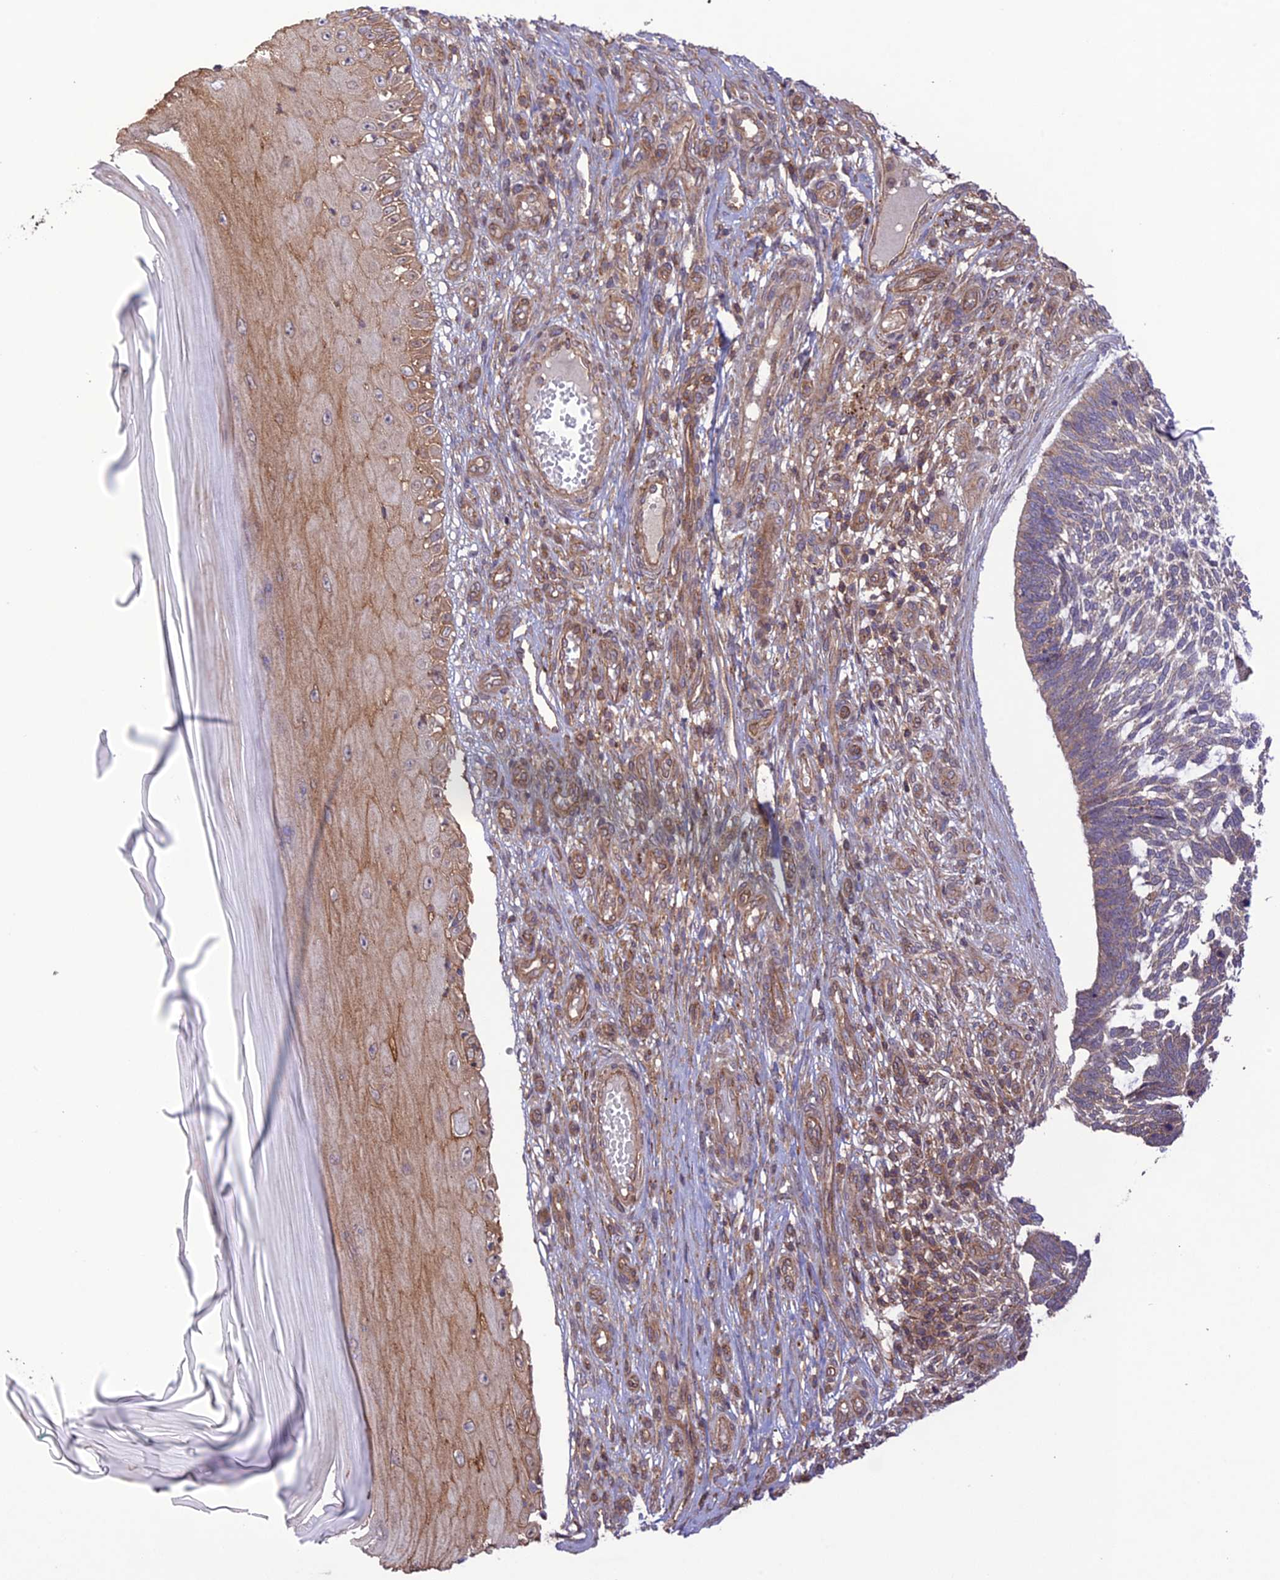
{"staining": {"intensity": "weak", "quantity": "25%-75%", "location": "cytoplasmic/membranous"}, "tissue": "skin cancer", "cell_type": "Tumor cells", "image_type": "cancer", "snomed": [{"axis": "morphology", "description": "Basal cell carcinoma"}, {"axis": "topography", "description": "Skin"}], "caption": "High-magnification brightfield microscopy of basal cell carcinoma (skin) stained with DAB (brown) and counterstained with hematoxylin (blue). tumor cells exhibit weak cytoplasmic/membranous positivity is present in about25%-75% of cells. Nuclei are stained in blue.", "gene": "FCHSD1", "patient": {"sex": "male", "age": 88}}